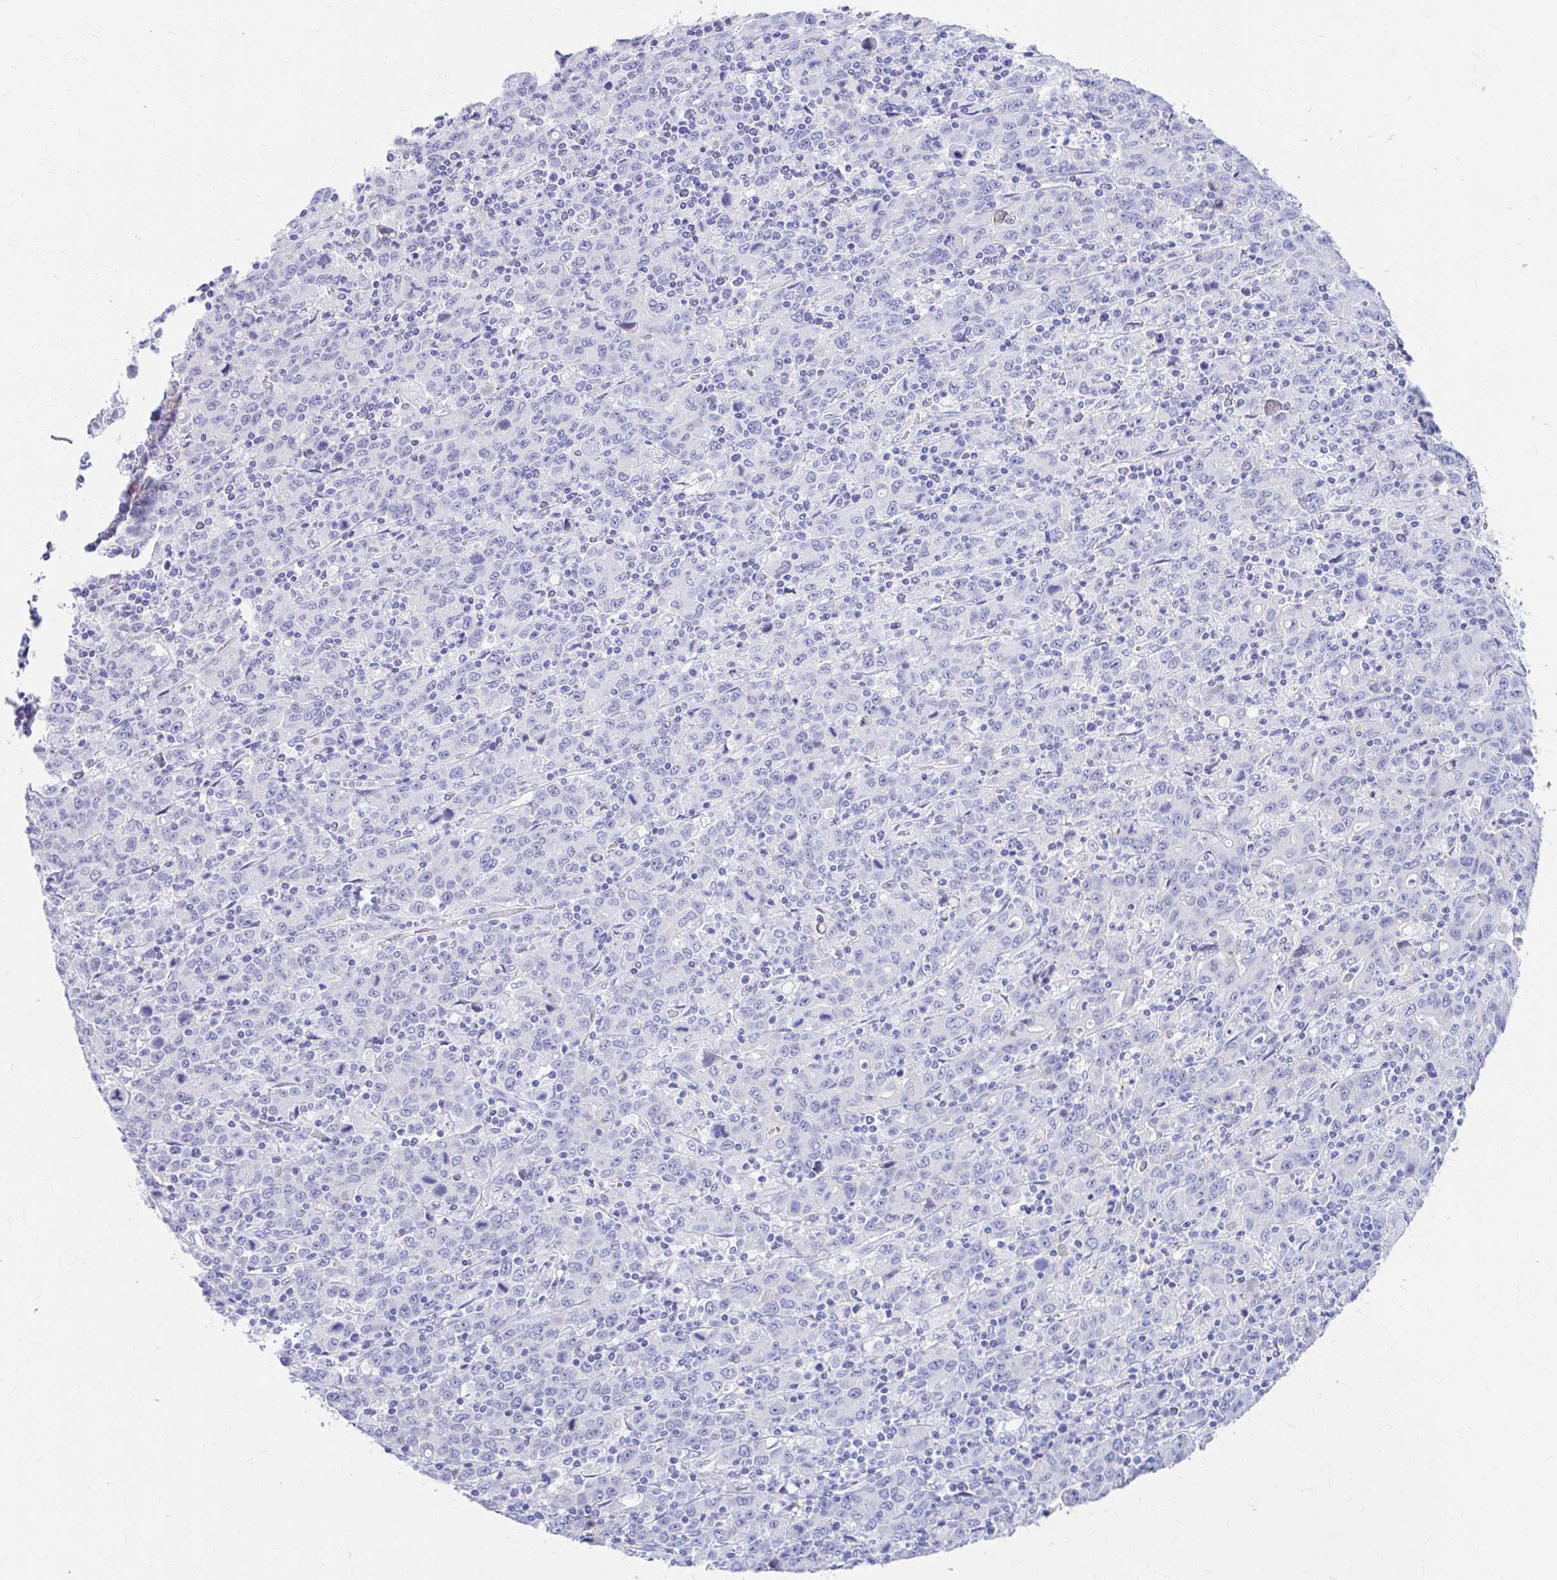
{"staining": {"intensity": "negative", "quantity": "none", "location": "none"}, "tissue": "stomach cancer", "cell_type": "Tumor cells", "image_type": "cancer", "snomed": [{"axis": "morphology", "description": "Adenocarcinoma, NOS"}, {"axis": "topography", "description": "Stomach, upper"}], "caption": "A micrograph of human stomach cancer is negative for staining in tumor cells.", "gene": "NSG2", "patient": {"sex": "male", "age": 69}}